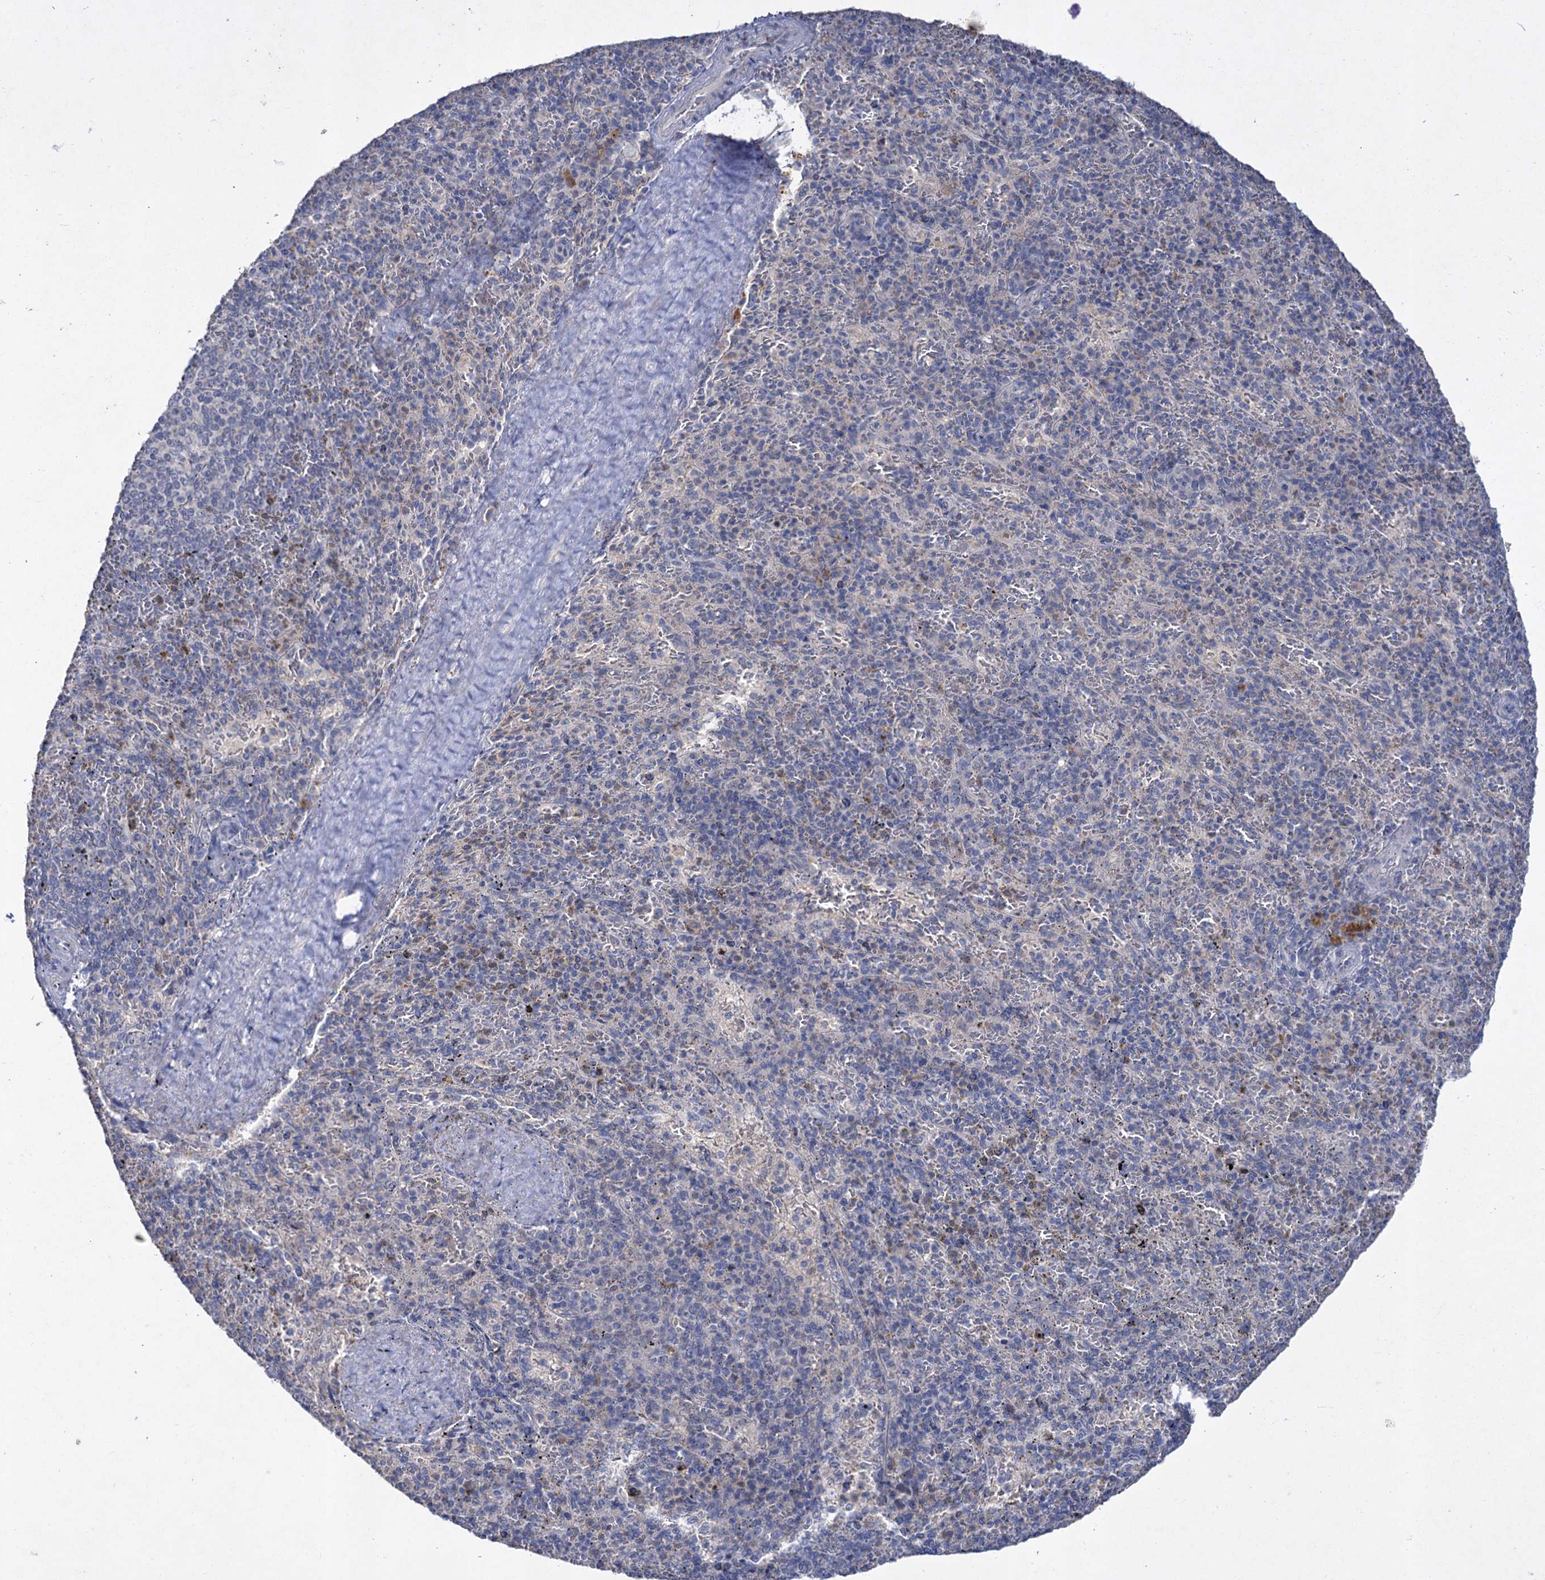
{"staining": {"intensity": "negative", "quantity": "none", "location": "none"}, "tissue": "spleen", "cell_type": "Cells in red pulp", "image_type": "normal", "snomed": [{"axis": "morphology", "description": "Normal tissue, NOS"}, {"axis": "topography", "description": "Spleen"}], "caption": "The image displays no significant expression in cells in red pulp of spleen. (Brightfield microscopy of DAB immunohistochemistry (IHC) at high magnification).", "gene": "ATP4A", "patient": {"sex": "male", "age": 82}}